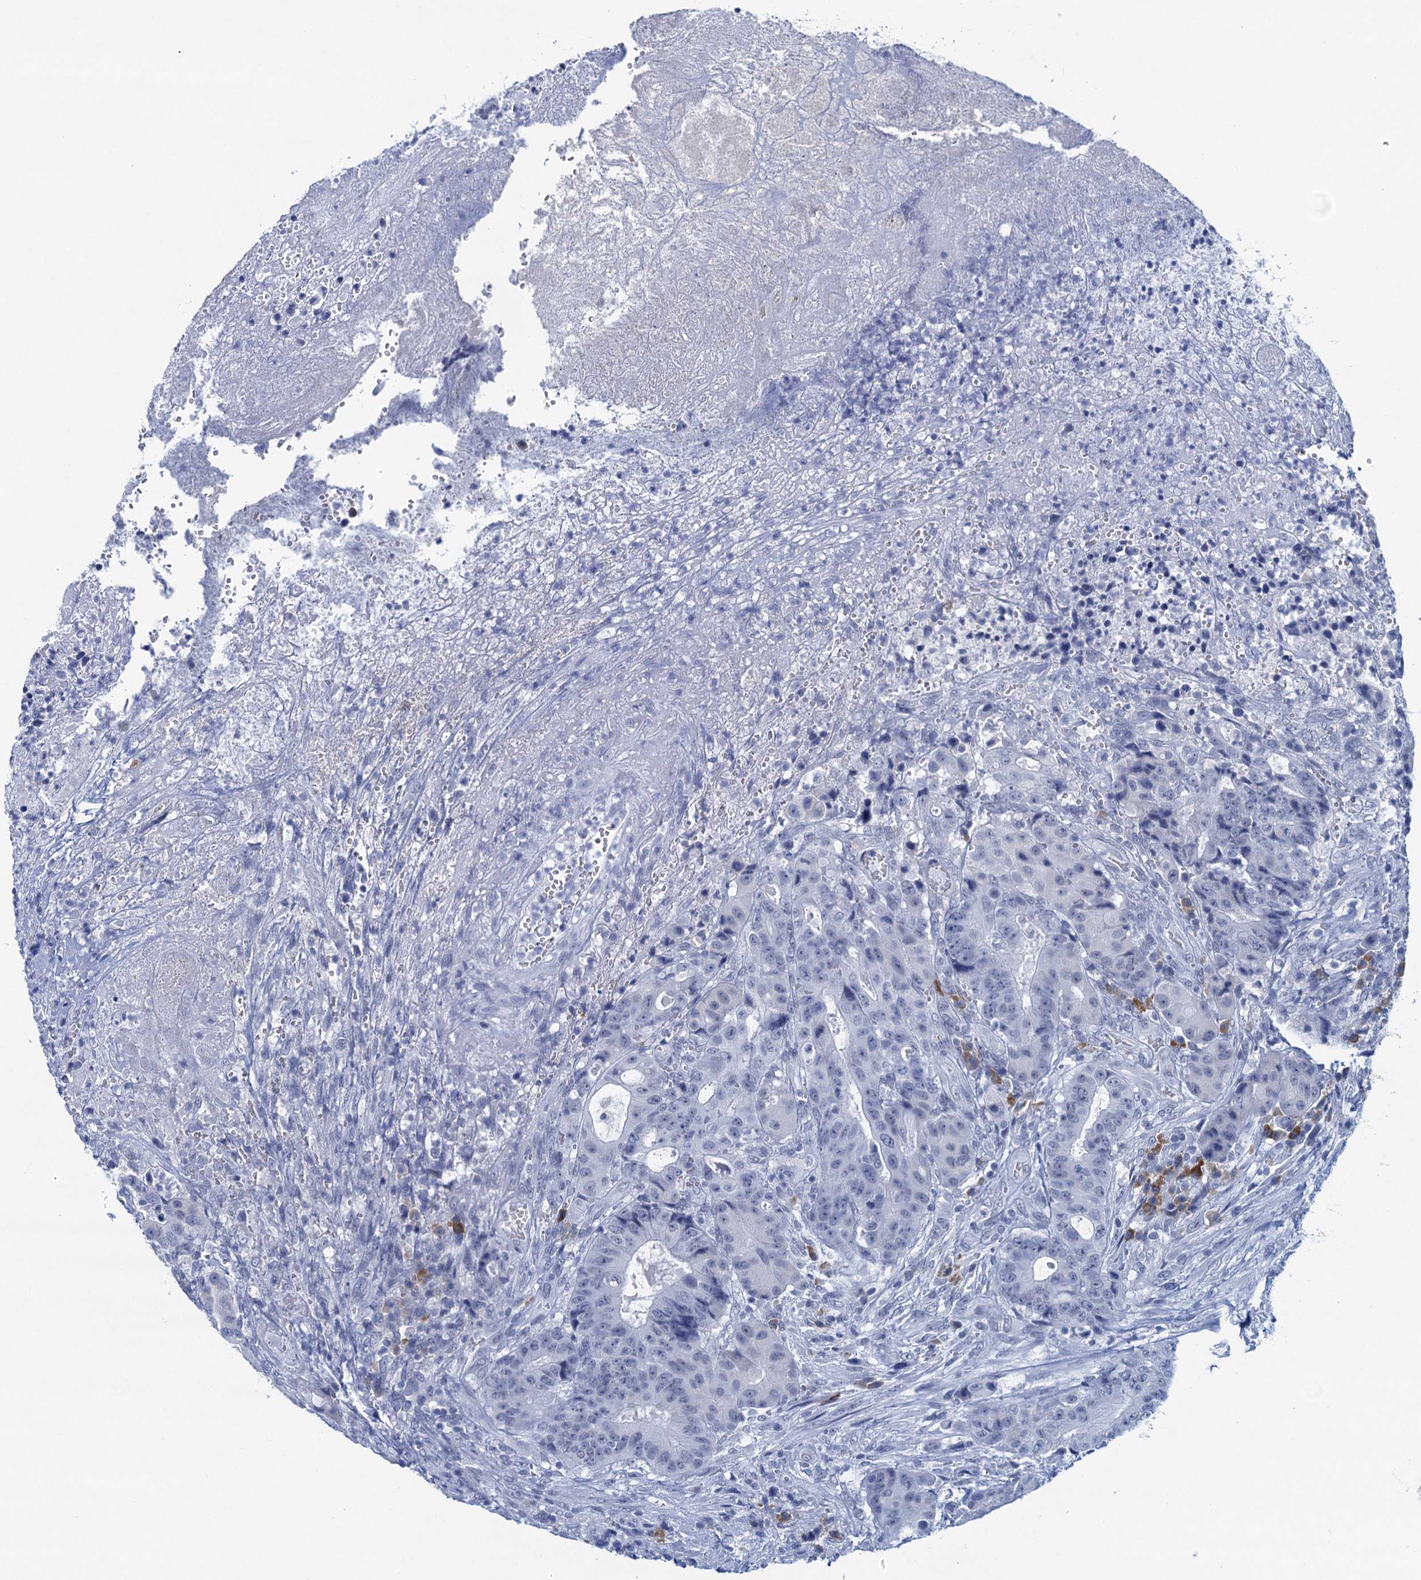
{"staining": {"intensity": "negative", "quantity": "none", "location": "none"}, "tissue": "colorectal cancer", "cell_type": "Tumor cells", "image_type": "cancer", "snomed": [{"axis": "morphology", "description": "Adenocarcinoma, NOS"}, {"axis": "topography", "description": "Rectum"}], "caption": "Tumor cells show no significant protein expression in adenocarcinoma (colorectal).", "gene": "HAPSTR1", "patient": {"sex": "male", "age": 69}}